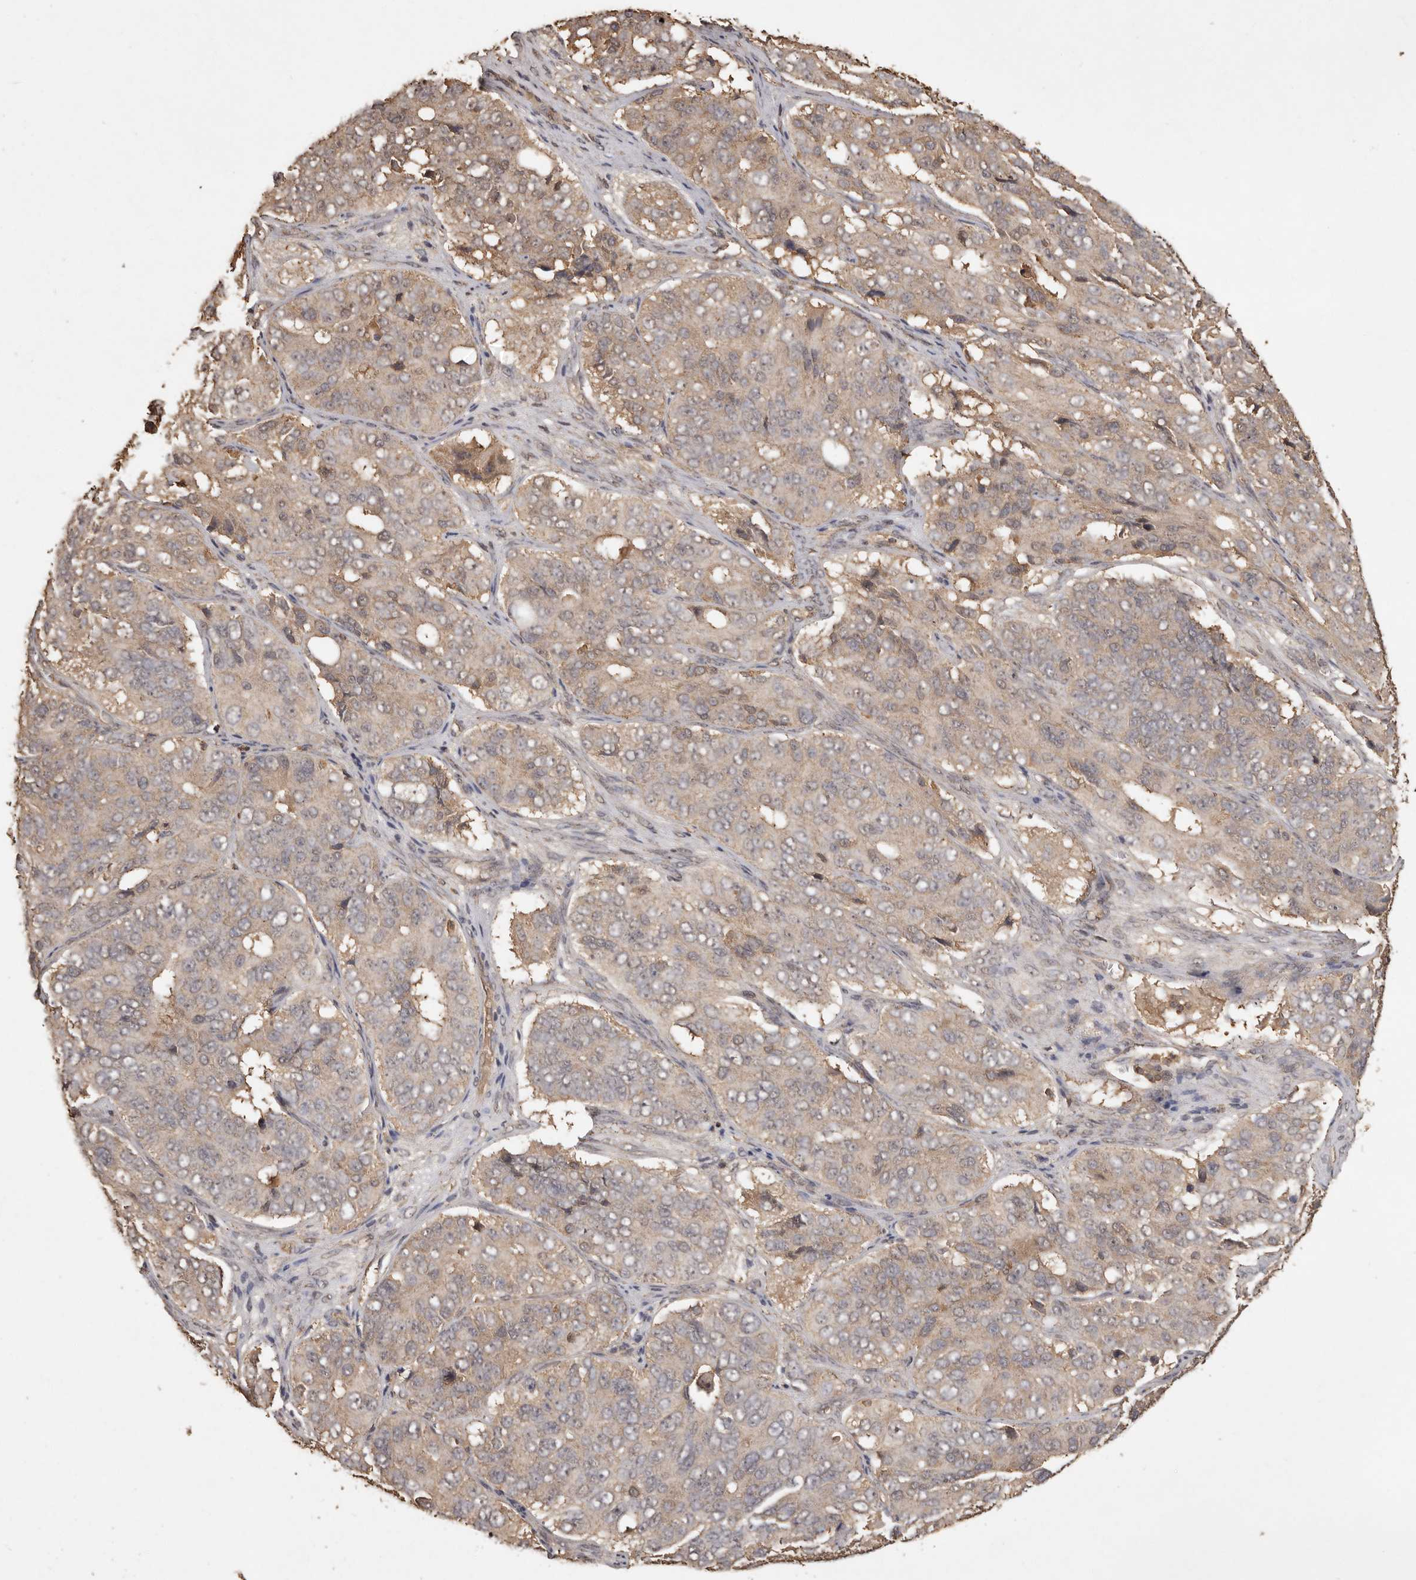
{"staining": {"intensity": "weak", "quantity": "25%-75%", "location": "cytoplasmic/membranous"}, "tissue": "ovarian cancer", "cell_type": "Tumor cells", "image_type": "cancer", "snomed": [{"axis": "morphology", "description": "Carcinoma, endometroid"}, {"axis": "topography", "description": "Ovary"}], "caption": "The immunohistochemical stain labels weak cytoplasmic/membranous expression in tumor cells of endometroid carcinoma (ovarian) tissue.", "gene": "RWDD1", "patient": {"sex": "female", "age": 51}}